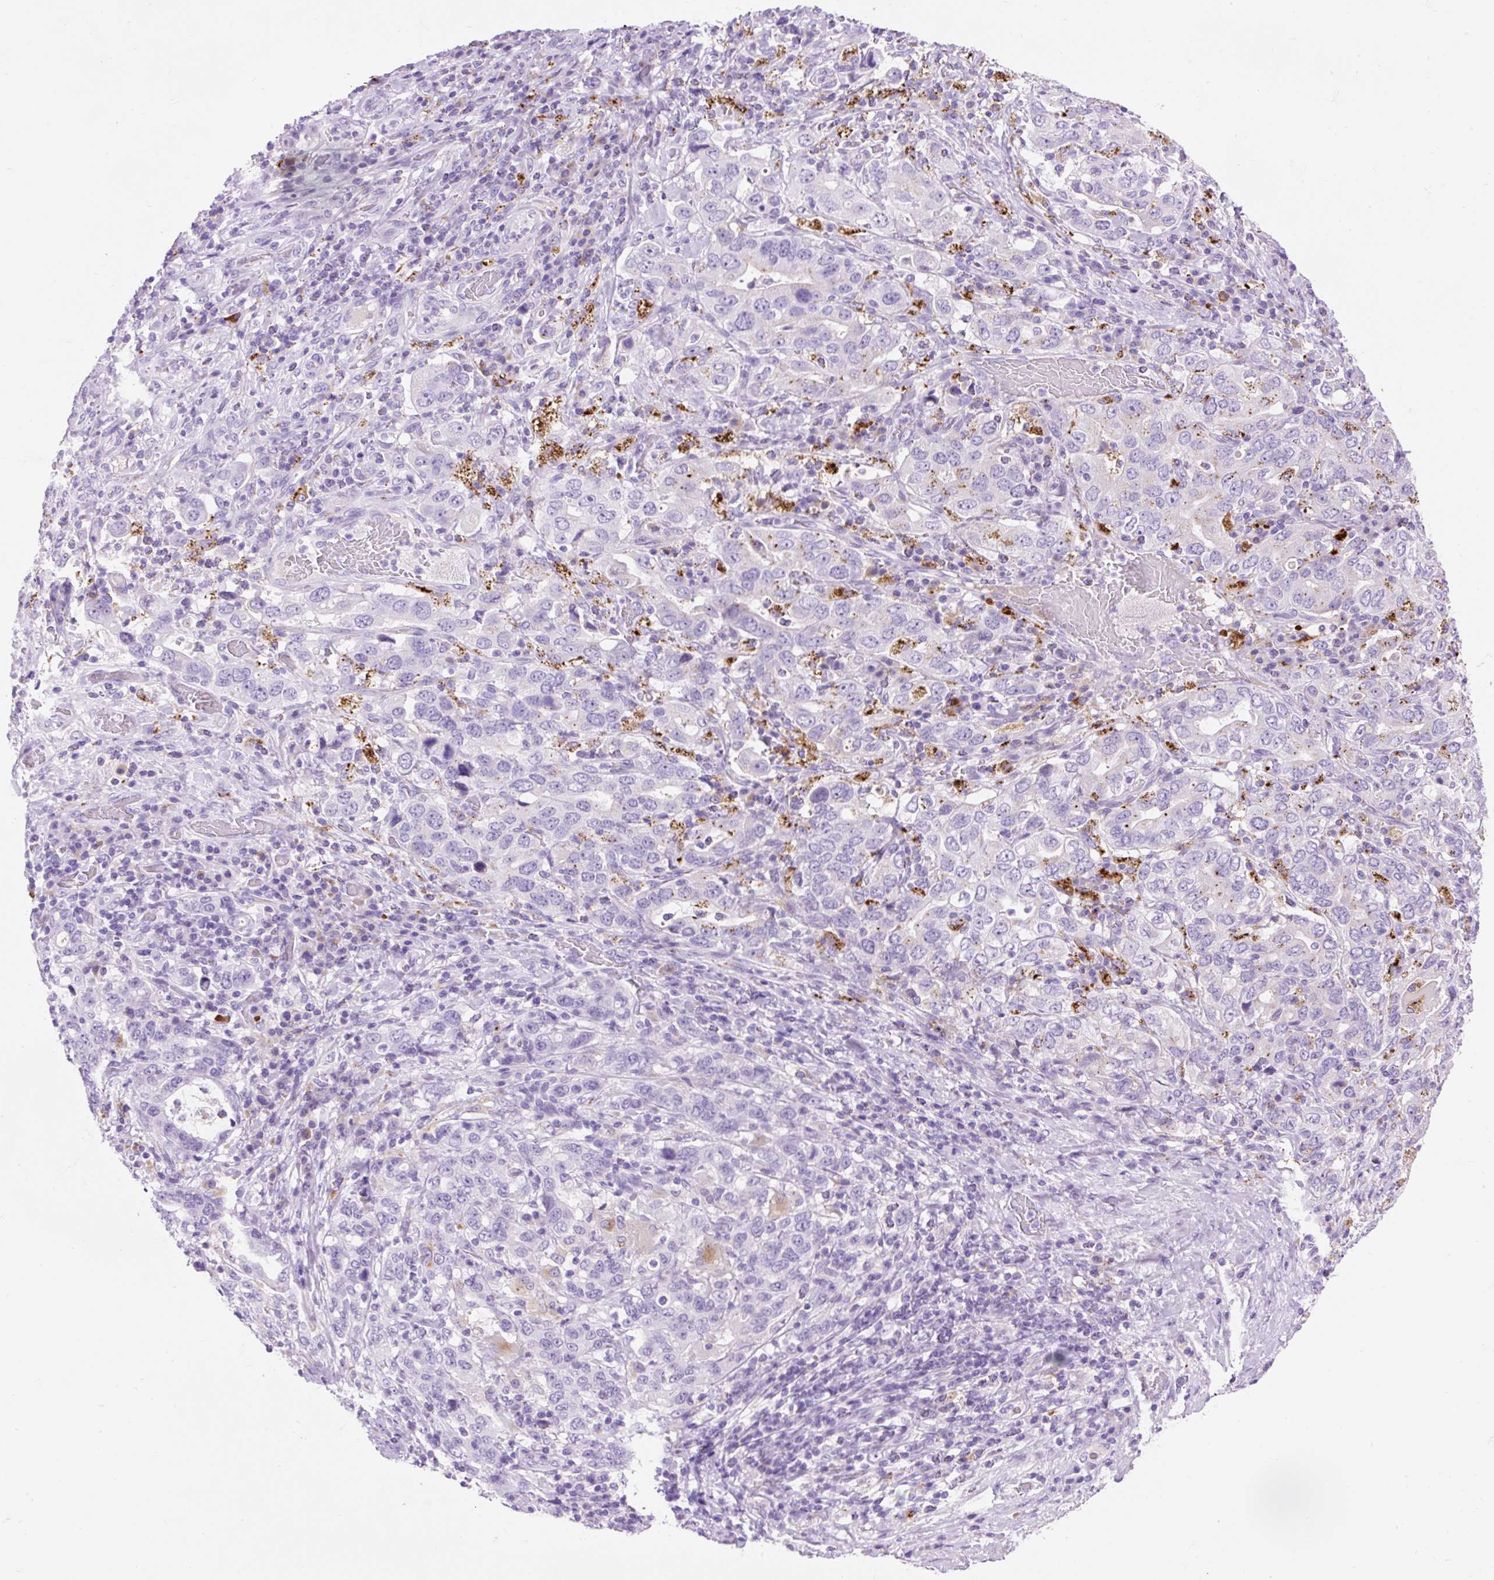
{"staining": {"intensity": "negative", "quantity": "none", "location": "none"}, "tissue": "stomach cancer", "cell_type": "Tumor cells", "image_type": "cancer", "snomed": [{"axis": "morphology", "description": "Adenocarcinoma, NOS"}, {"axis": "topography", "description": "Stomach, upper"}, {"axis": "topography", "description": "Stomach"}], "caption": "IHC of stomach adenocarcinoma exhibits no staining in tumor cells. The staining was performed using DAB (3,3'-diaminobenzidine) to visualize the protein expression in brown, while the nuclei were stained in blue with hematoxylin (Magnification: 20x).", "gene": "HEXB", "patient": {"sex": "male", "age": 62}}